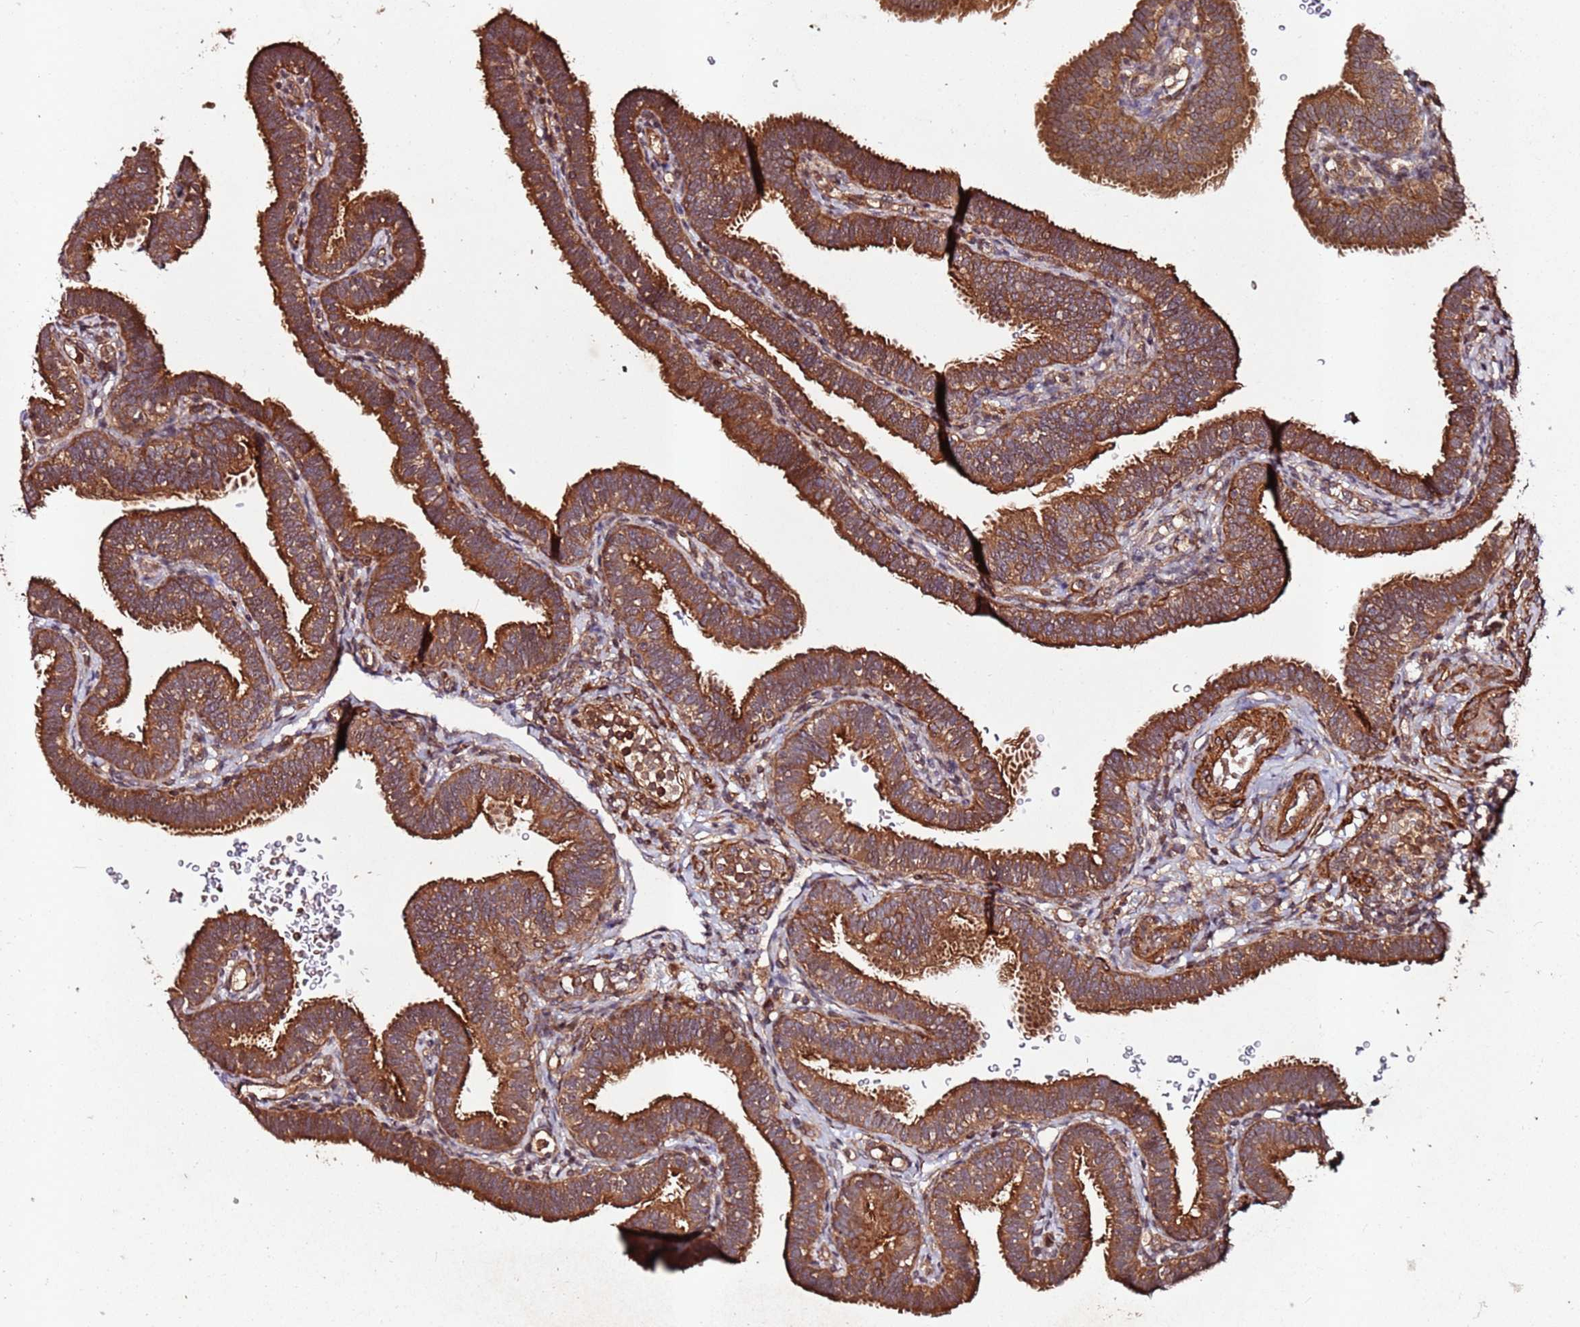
{"staining": {"intensity": "strong", "quantity": ">75%", "location": "cytoplasmic/membranous"}, "tissue": "fallopian tube", "cell_type": "Glandular cells", "image_type": "normal", "snomed": [{"axis": "morphology", "description": "Normal tissue, NOS"}, {"axis": "topography", "description": "Fallopian tube"}], "caption": "DAB immunohistochemical staining of benign human fallopian tube reveals strong cytoplasmic/membranous protein positivity in about >75% of glandular cells.", "gene": "FAM186A", "patient": {"sex": "female", "age": 41}}